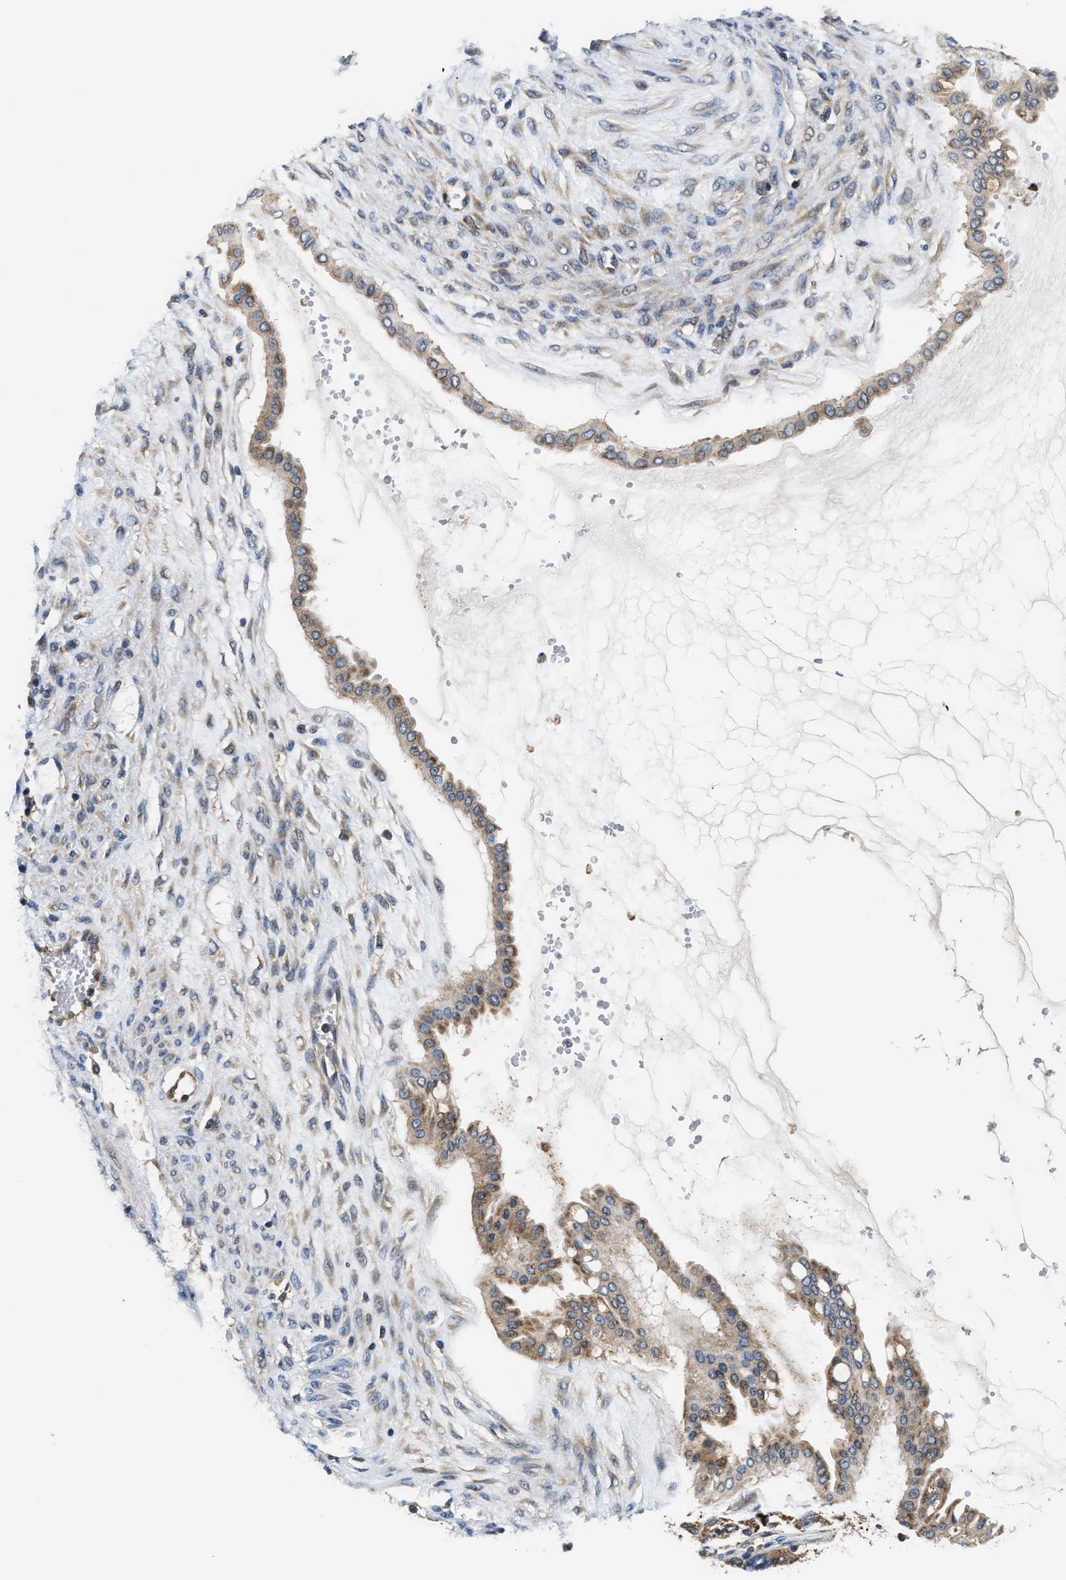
{"staining": {"intensity": "moderate", "quantity": ">75%", "location": "cytoplasmic/membranous"}, "tissue": "ovarian cancer", "cell_type": "Tumor cells", "image_type": "cancer", "snomed": [{"axis": "morphology", "description": "Cystadenocarcinoma, mucinous, NOS"}, {"axis": "topography", "description": "Ovary"}], "caption": "The photomicrograph displays staining of ovarian cancer, revealing moderate cytoplasmic/membranous protein staining (brown color) within tumor cells.", "gene": "CCM2", "patient": {"sex": "female", "age": 73}}